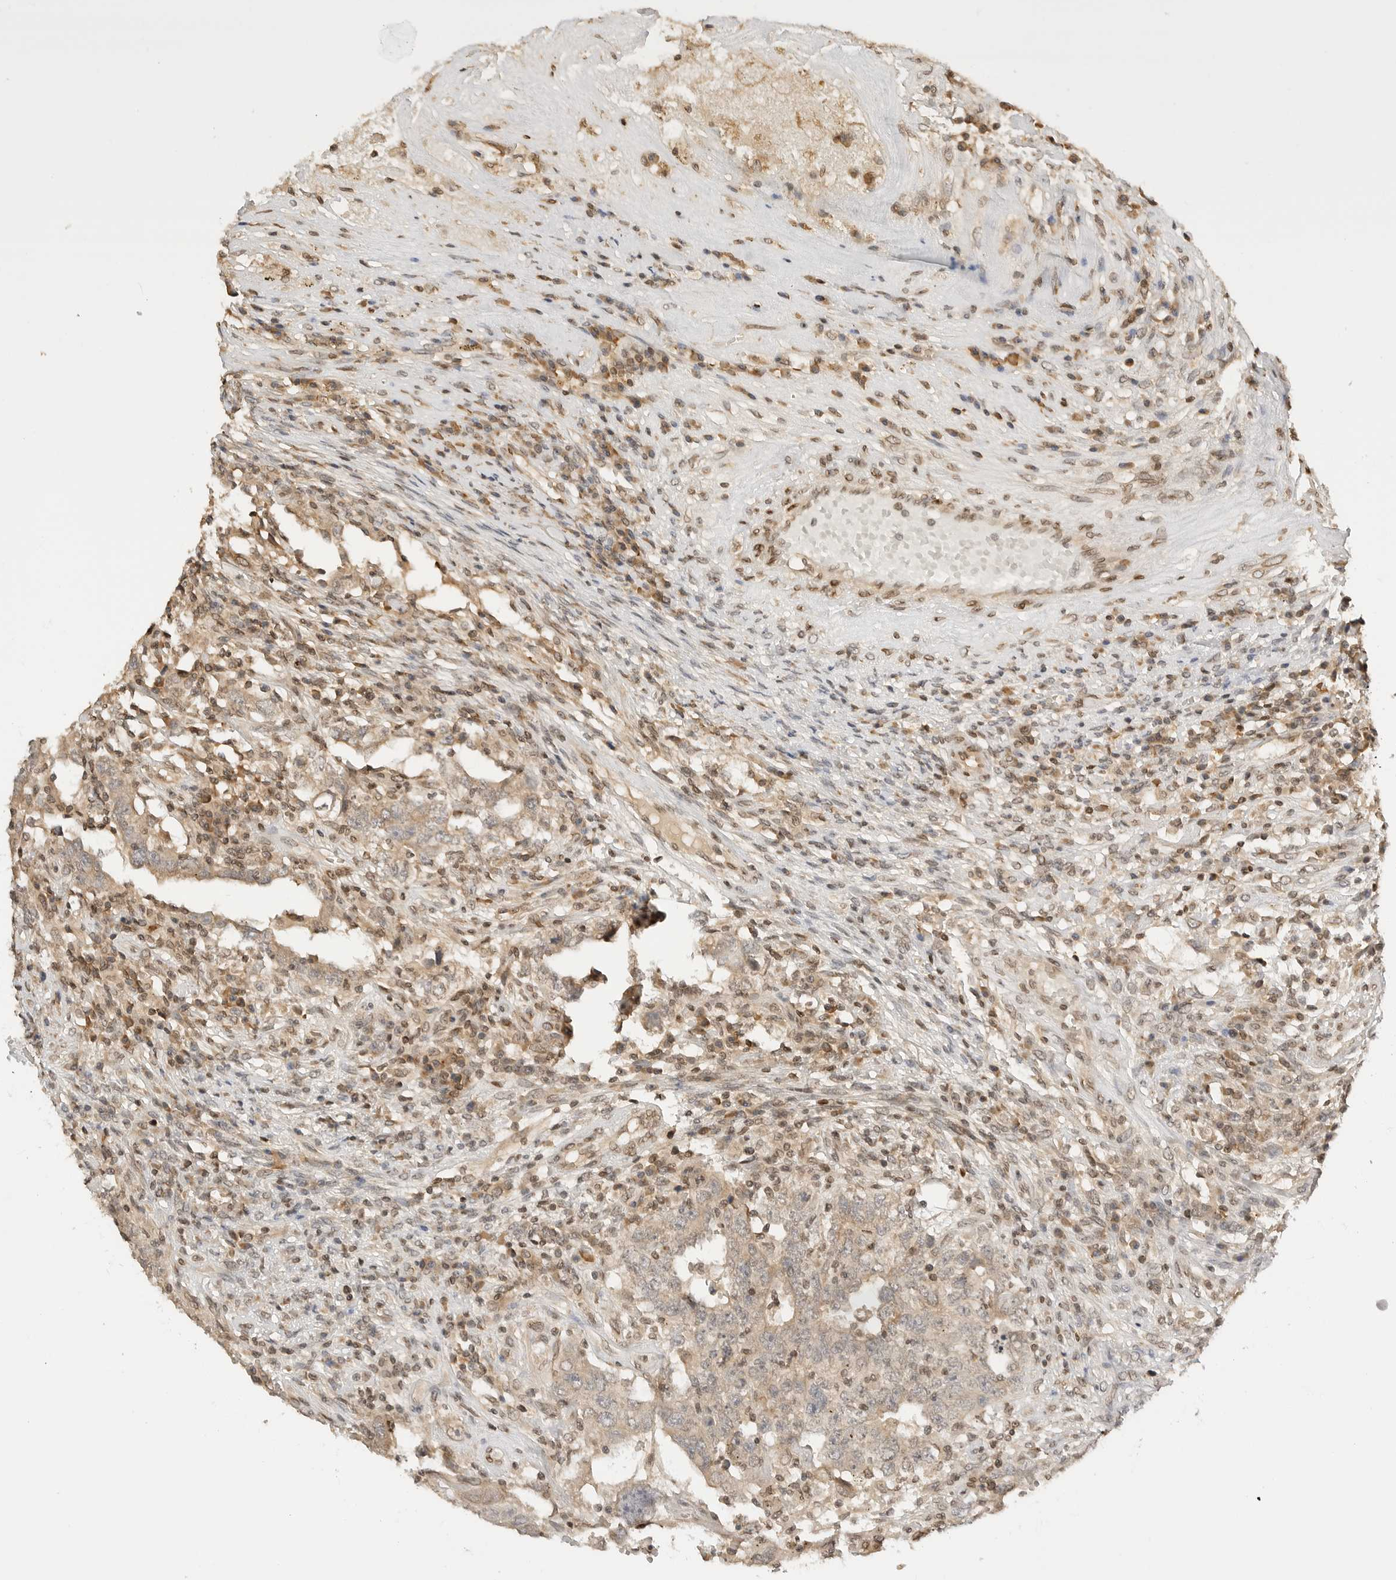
{"staining": {"intensity": "weak", "quantity": ">75%", "location": "cytoplasmic/membranous"}, "tissue": "testis cancer", "cell_type": "Tumor cells", "image_type": "cancer", "snomed": [{"axis": "morphology", "description": "Carcinoma, Embryonal, NOS"}, {"axis": "topography", "description": "Testis"}], "caption": "Weak cytoplasmic/membranous protein staining is present in approximately >75% of tumor cells in testis embryonal carcinoma. (DAB (3,3'-diaminobenzidine) IHC with brightfield microscopy, high magnification).", "gene": "POLH", "patient": {"sex": "male", "age": 26}}